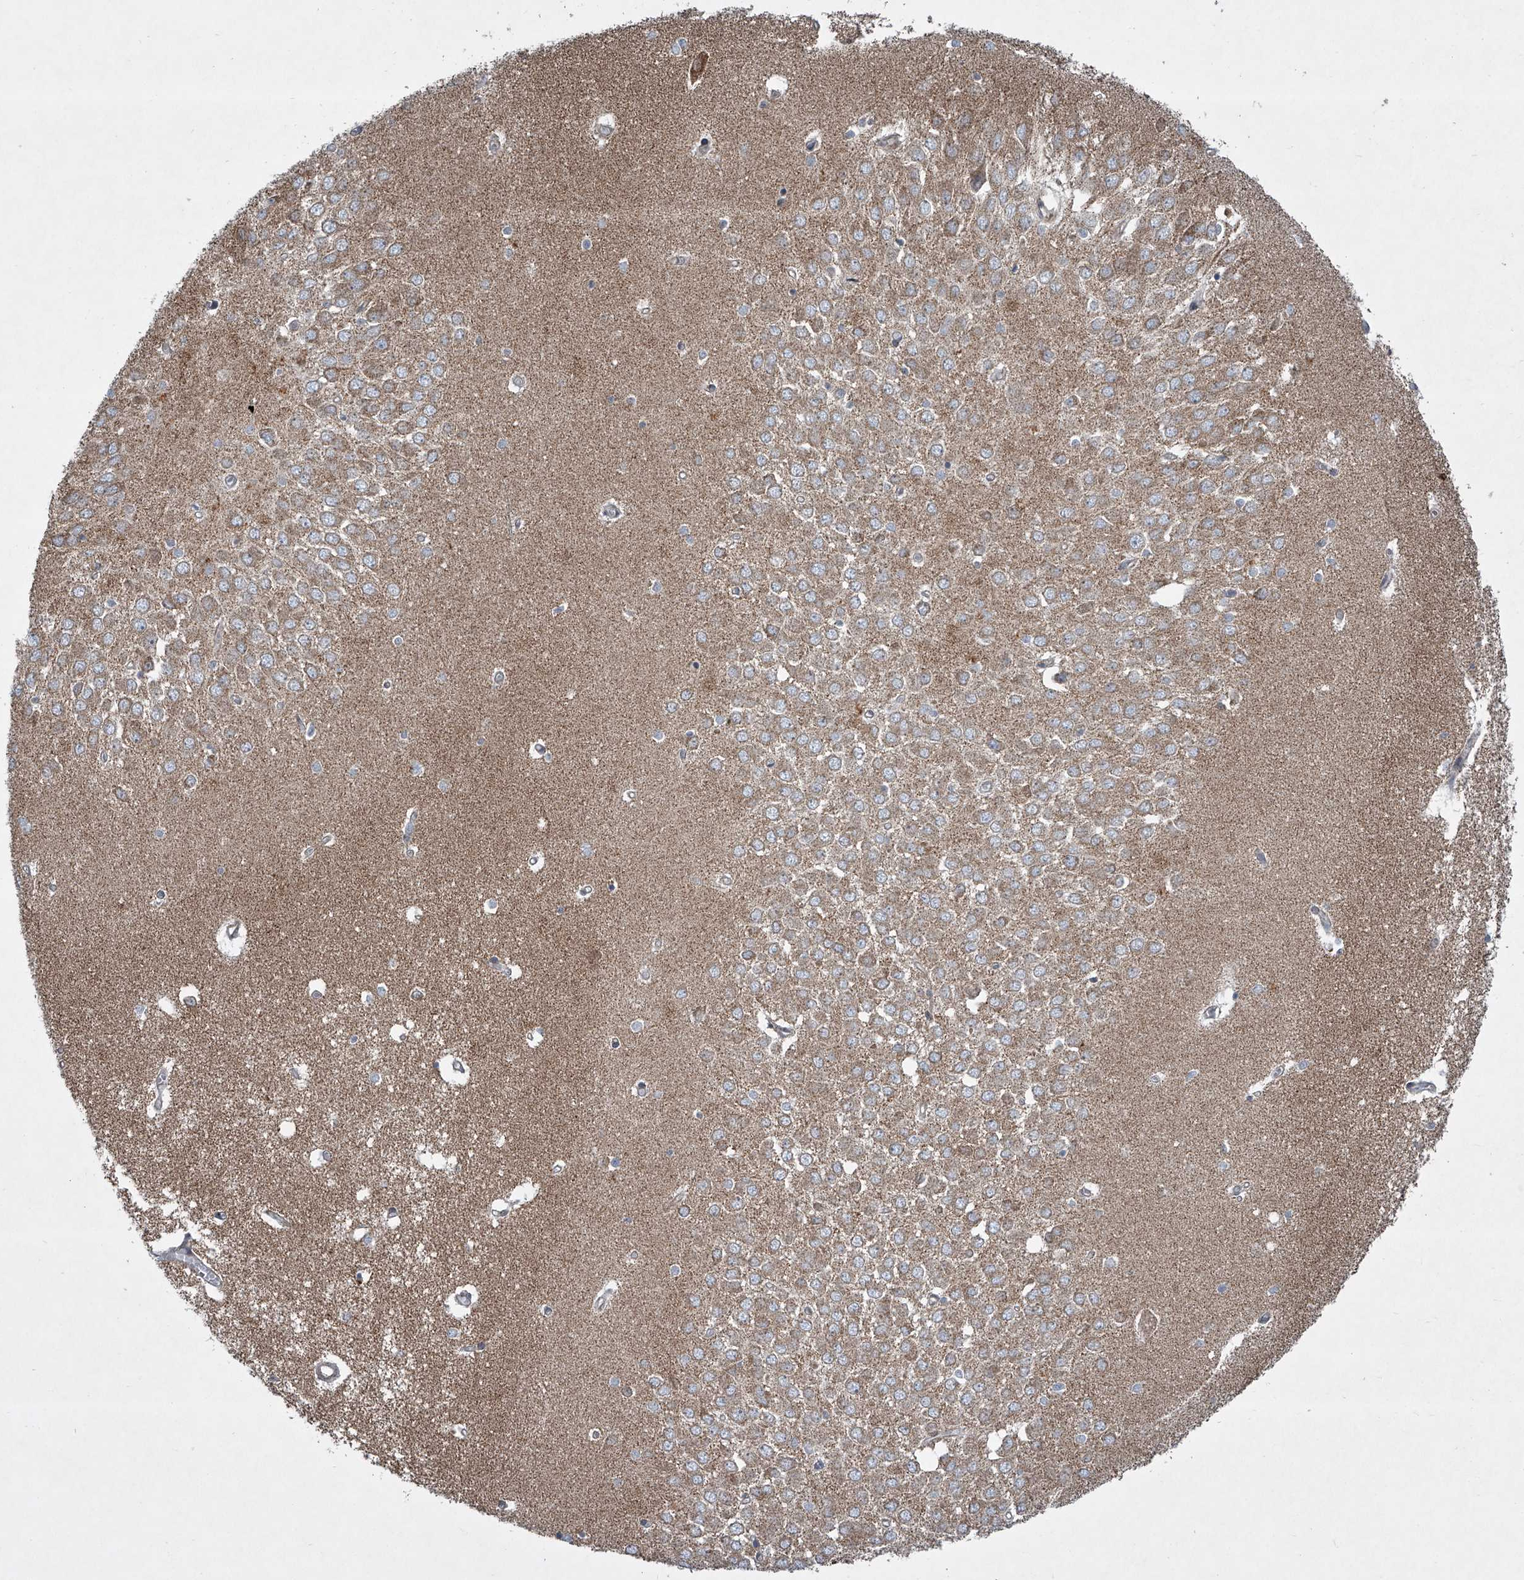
{"staining": {"intensity": "moderate", "quantity": "<25%", "location": "cytoplasmic/membranous"}, "tissue": "hippocampus", "cell_type": "Glial cells", "image_type": "normal", "snomed": [{"axis": "morphology", "description": "Normal tissue, NOS"}, {"axis": "topography", "description": "Hippocampus"}], "caption": "Glial cells demonstrate moderate cytoplasmic/membranous expression in about <25% of cells in benign hippocampus.", "gene": "STRADA", "patient": {"sex": "male", "age": 70}}